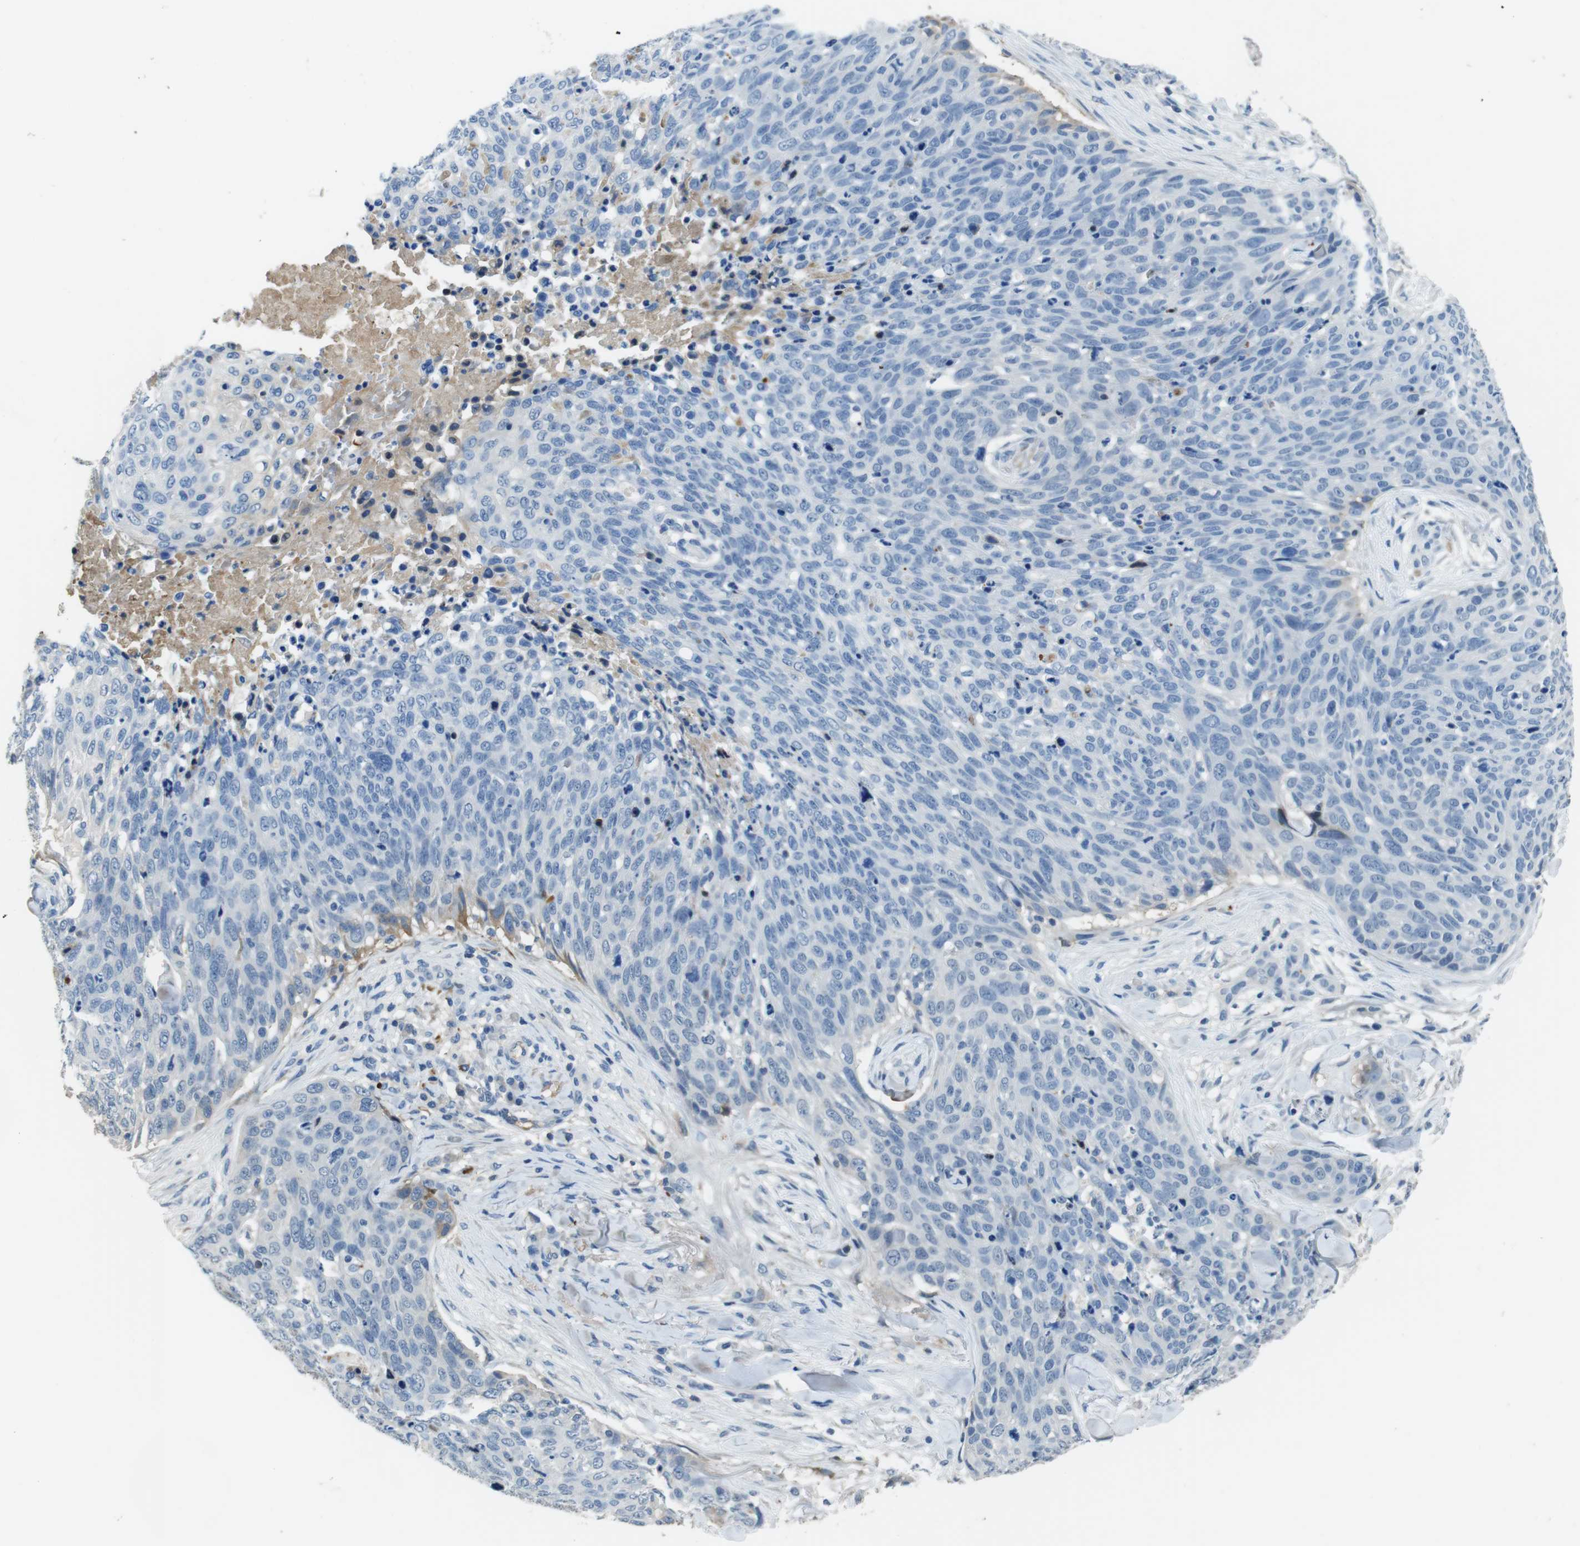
{"staining": {"intensity": "negative", "quantity": "none", "location": "none"}, "tissue": "skin cancer", "cell_type": "Tumor cells", "image_type": "cancer", "snomed": [{"axis": "morphology", "description": "Squamous cell carcinoma in situ, NOS"}, {"axis": "morphology", "description": "Squamous cell carcinoma, NOS"}, {"axis": "topography", "description": "Skin"}], "caption": "The immunohistochemistry image has no significant expression in tumor cells of skin squamous cell carcinoma tissue.", "gene": "TMPRSS15", "patient": {"sex": "male", "age": 93}}